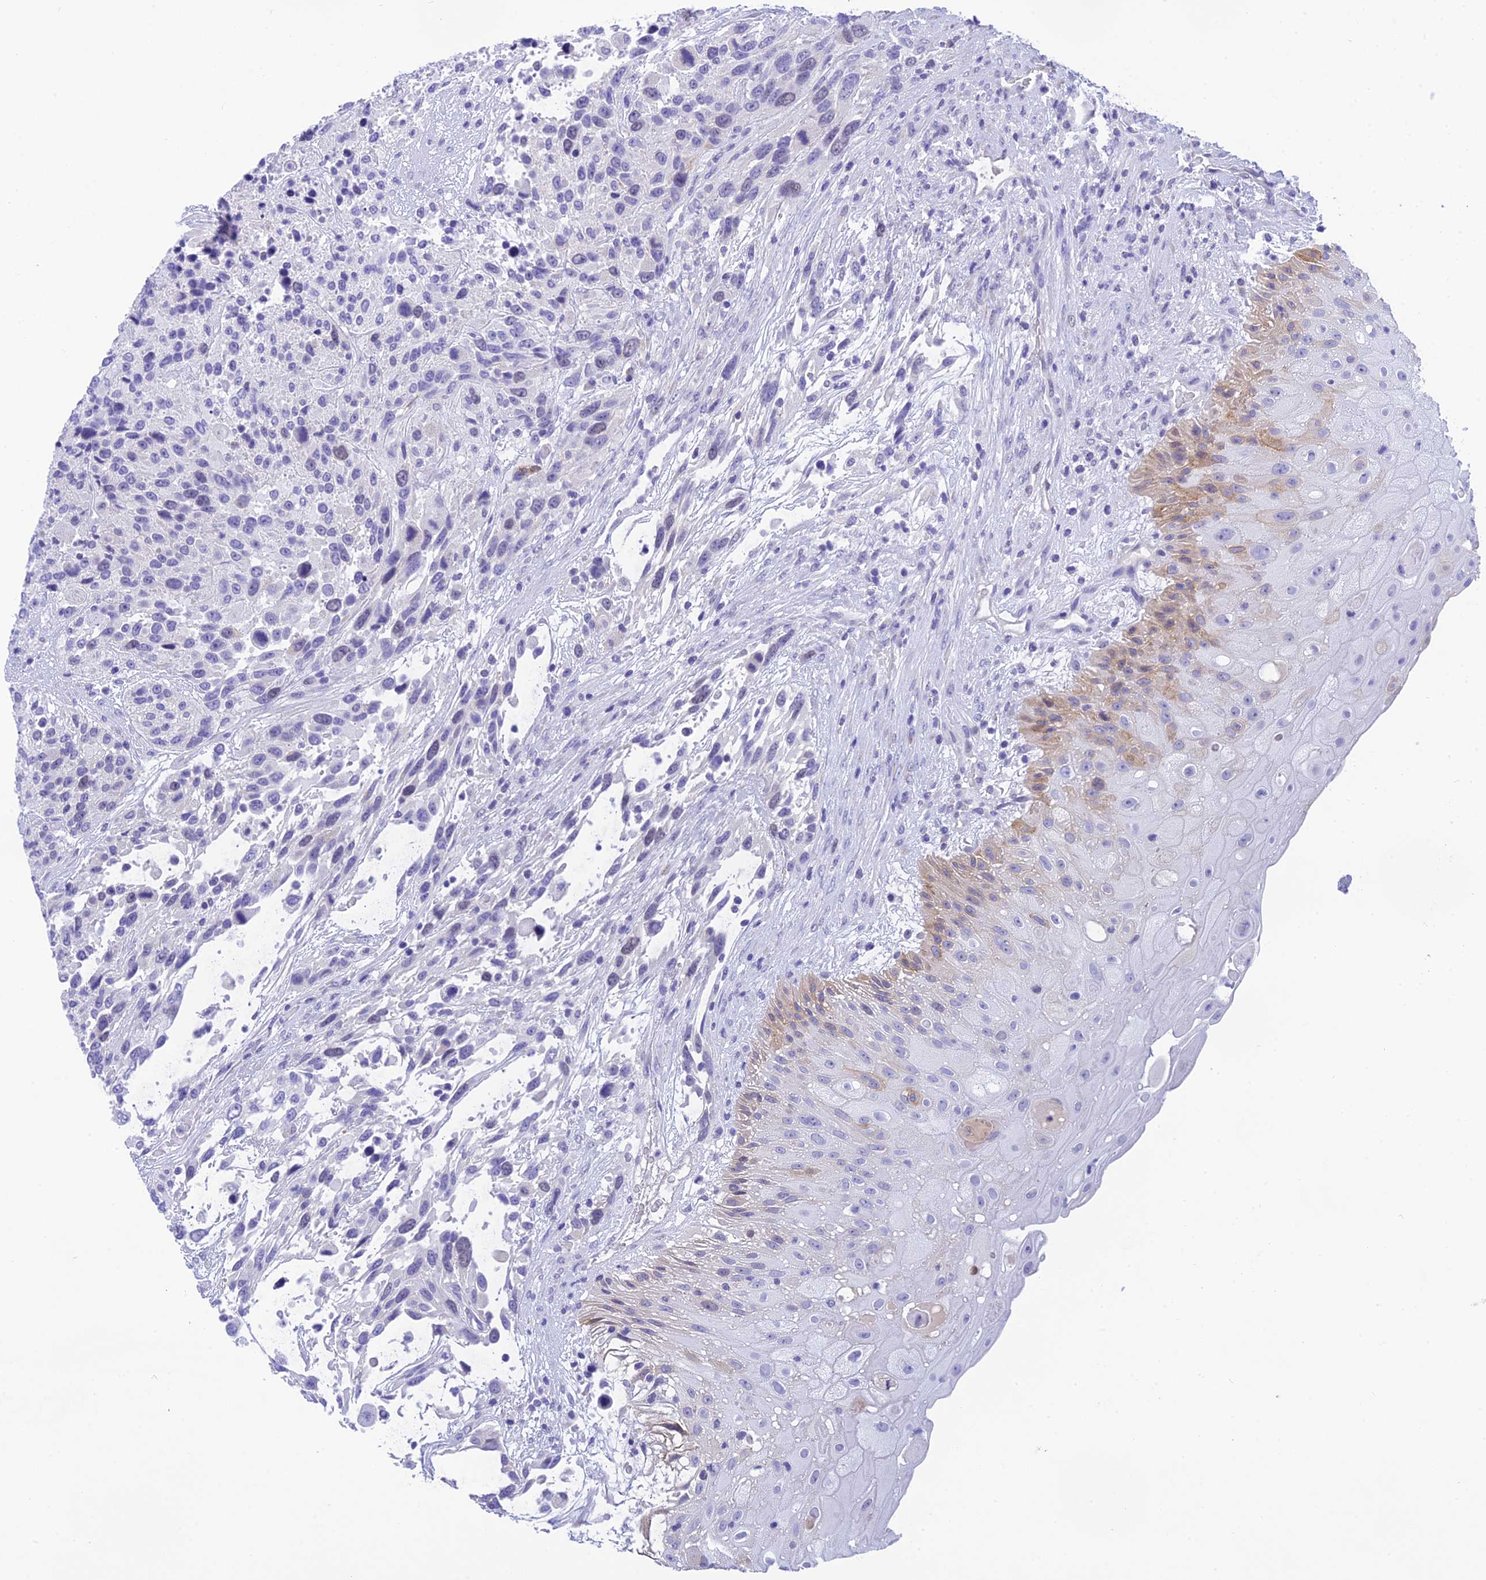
{"staining": {"intensity": "negative", "quantity": "none", "location": "none"}, "tissue": "urothelial cancer", "cell_type": "Tumor cells", "image_type": "cancer", "snomed": [{"axis": "morphology", "description": "Urothelial carcinoma, High grade"}, {"axis": "topography", "description": "Urinary bladder"}], "caption": "The micrograph demonstrates no staining of tumor cells in urothelial carcinoma (high-grade).", "gene": "KDELR3", "patient": {"sex": "female", "age": 70}}